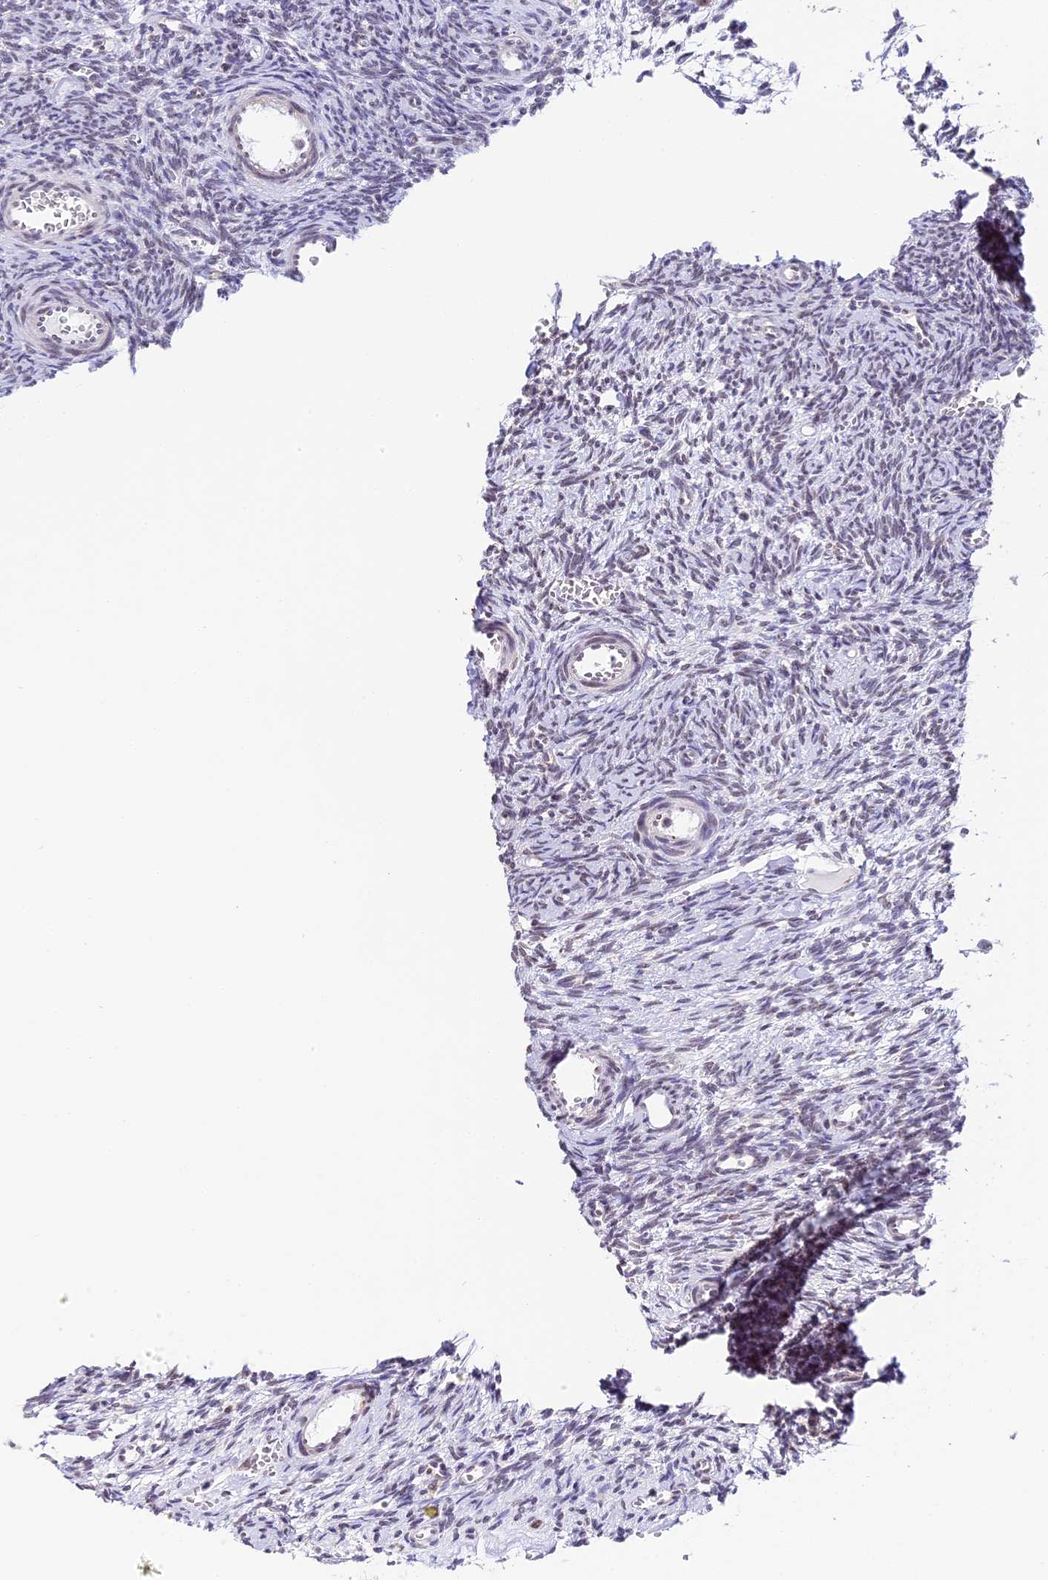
{"staining": {"intensity": "weak", "quantity": "25%-75%", "location": "nuclear"}, "tissue": "ovary", "cell_type": "Ovarian stroma cells", "image_type": "normal", "snomed": [{"axis": "morphology", "description": "Normal tissue, NOS"}, {"axis": "topography", "description": "Ovary"}], "caption": "Immunohistochemical staining of unremarkable human ovary reveals weak nuclear protein positivity in about 25%-75% of ovarian stroma cells. (brown staining indicates protein expression, while blue staining denotes nuclei).", "gene": "HEATR5B", "patient": {"sex": "female", "age": 39}}